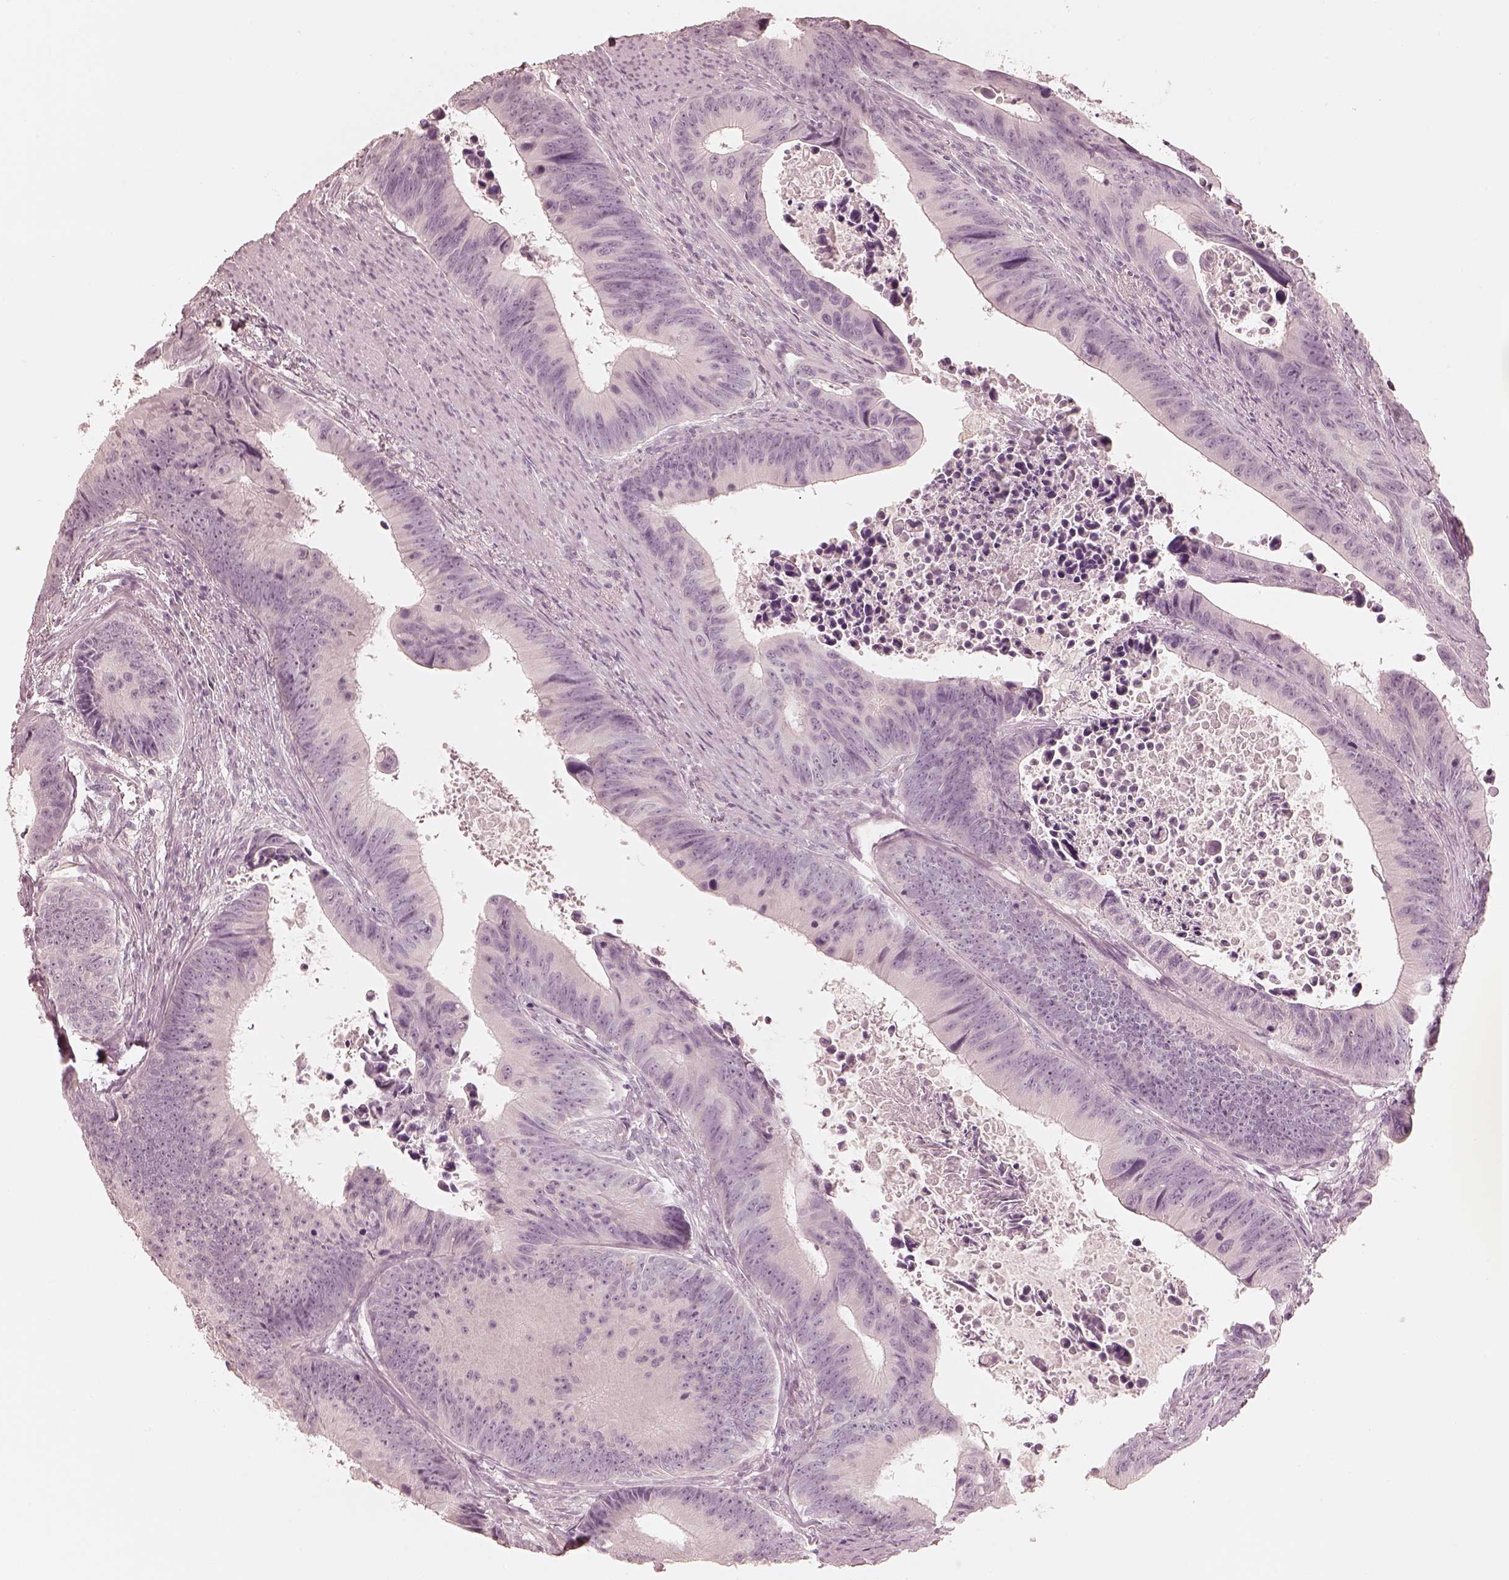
{"staining": {"intensity": "negative", "quantity": "none", "location": "none"}, "tissue": "colorectal cancer", "cell_type": "Tumor cells", "image_type": "cancer", "snomed": [{"axis": "morphology", "description": "Adenocarcinoma, NOS"}, {"axis": "topography", "description": "Colon"}], "caption": "An immunohistochemistry image of colorectal adenocarcinoma is shown. There is no staining in tumor cells of colorectal adenocarcinoma.", "gene": "CALR3", "patient": {"sex": "female", "age": 87}}